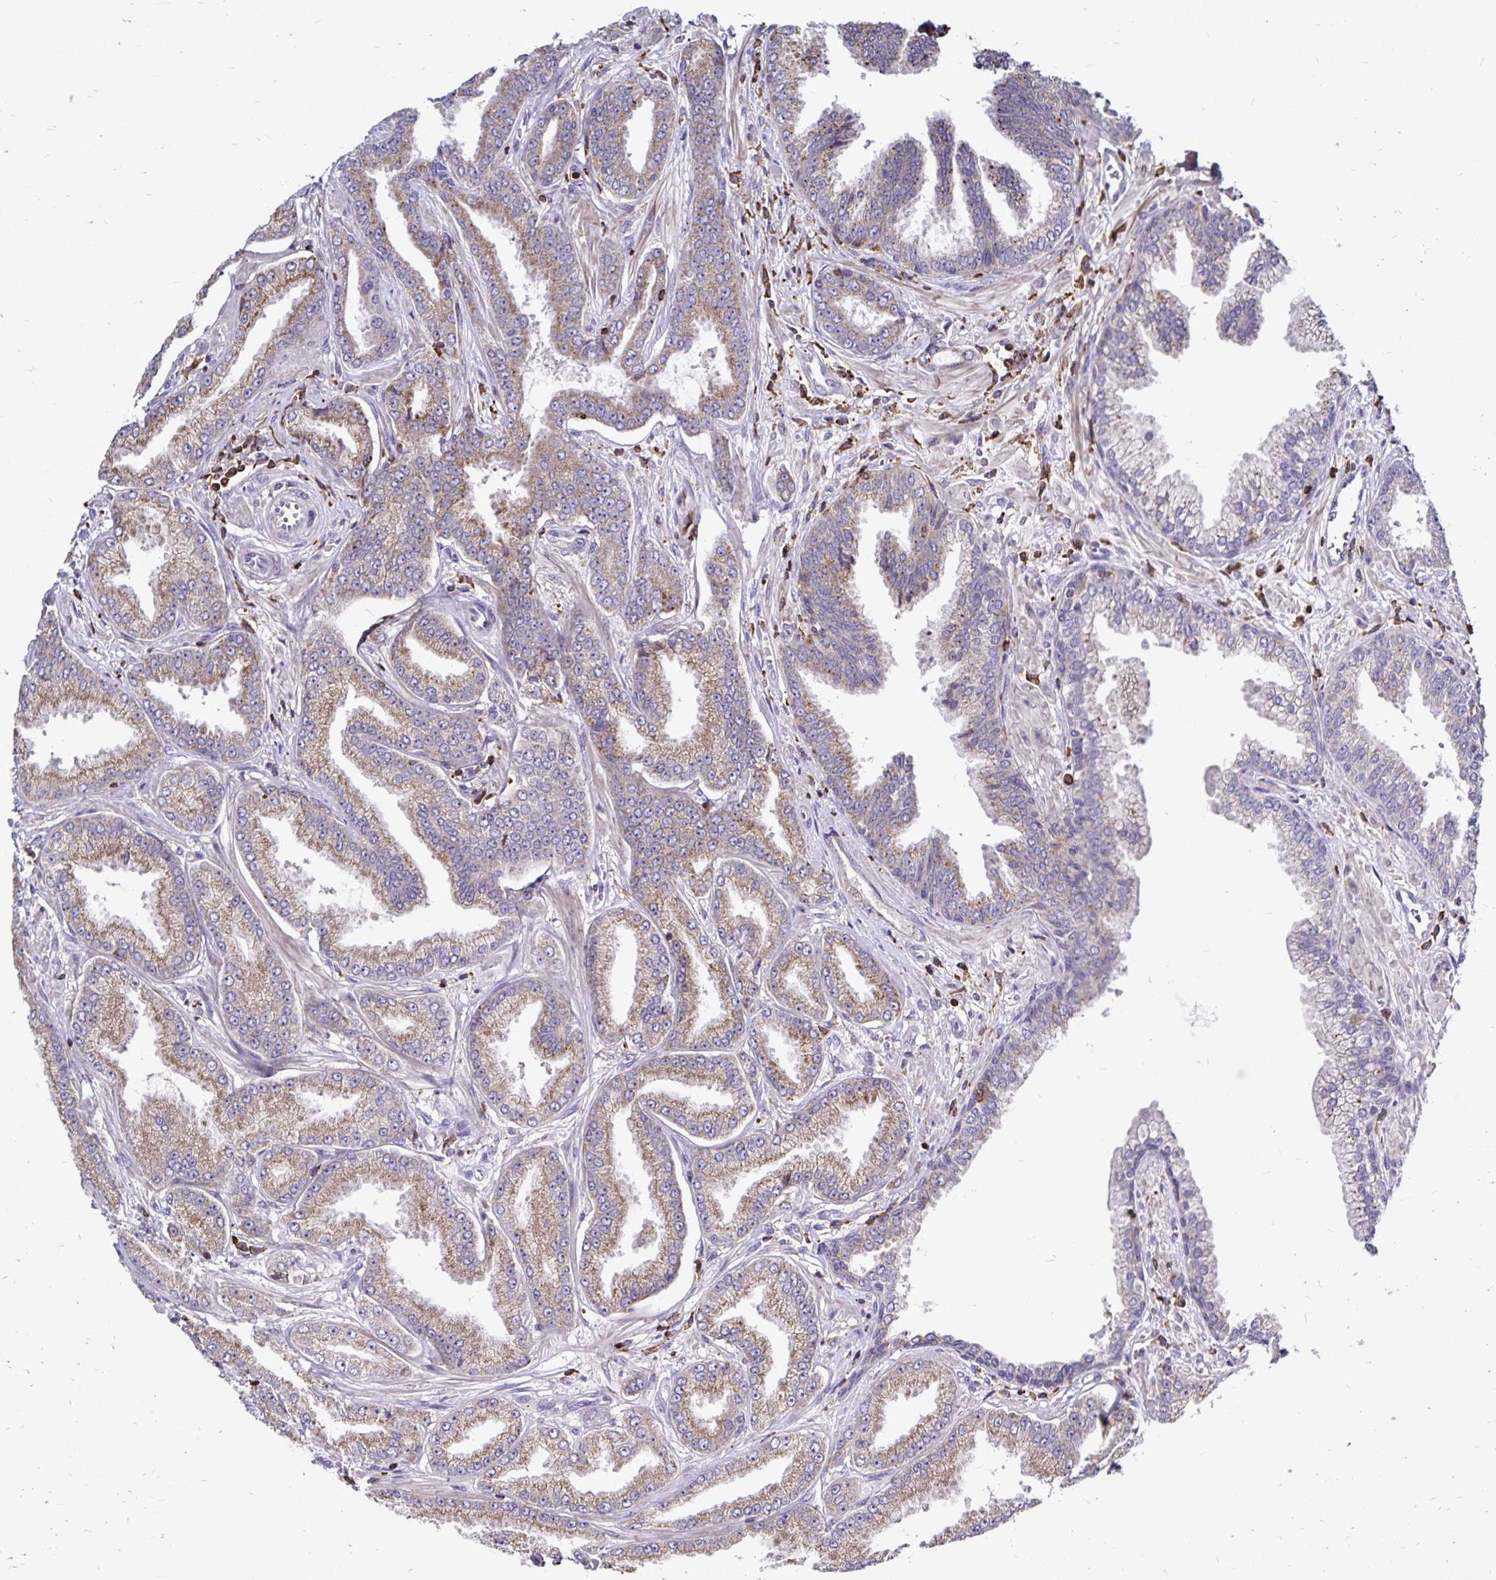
{"staining": {"intensity": "moderate", "quantity": "25%-75%", "location": "cytoplasmic/membranous"}, "tissue": "prostate cancer", "cell_type": "Tumor cells", "image_type": "cancer", "snomed": [{"axis": "morphology", "description": "Adenocarcinoma, Low grade"}, {"axis": "topography", "description": "Prostate"}], "caption": "Immunohistochemical staining of adenocarcinoma (low-grade) (prostate) reveals medium levels of moderate cytoplasmic/membranous protein positivity in approximately 25%-75% of tumor cells. (Stains: DAB in brown, nuclei in blue, Microscopy: brightfield microscopy at high magnification).", "gene": "NAGPA", "patient": {"sex": "male", "age": 55}}